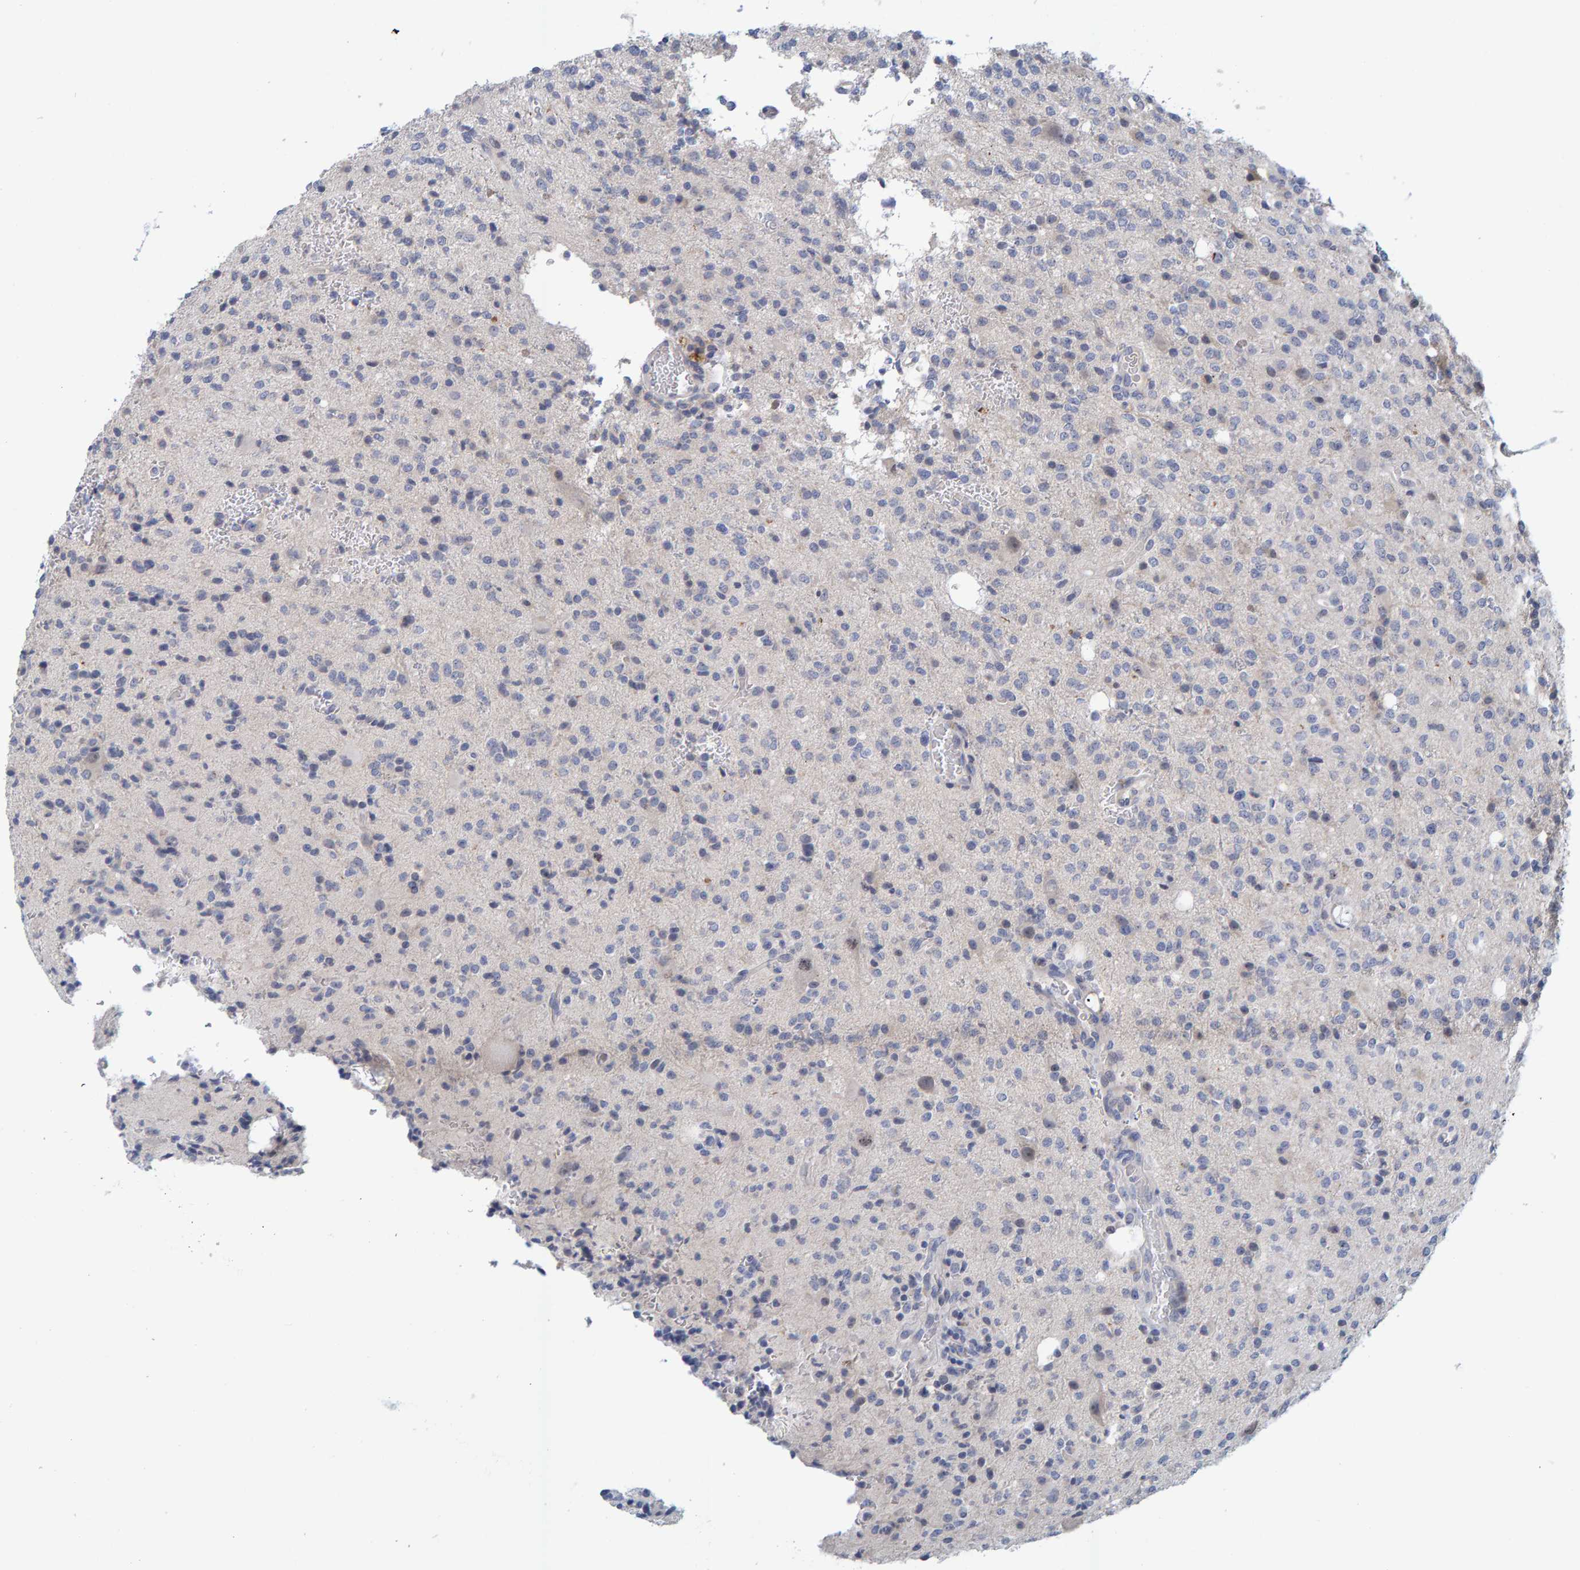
{"staining": {"intensity": "negative", "quantity": "none", "location": "none"}, "tissue": "glioma", "cell_type": "Tumor cells", "image_type": "cancer", "snomed": [{"axis": "morphology", "description": "Glioma, malignant, High grade"}, {"axis": "topography", "description": "Brain"}], "caption": "Human glioma stained for a protein using immunohistochemistry demonstrates no expression in tumor cells.", "gene": "ZNF77", "patient": {"sex": "male", "age": 34}}